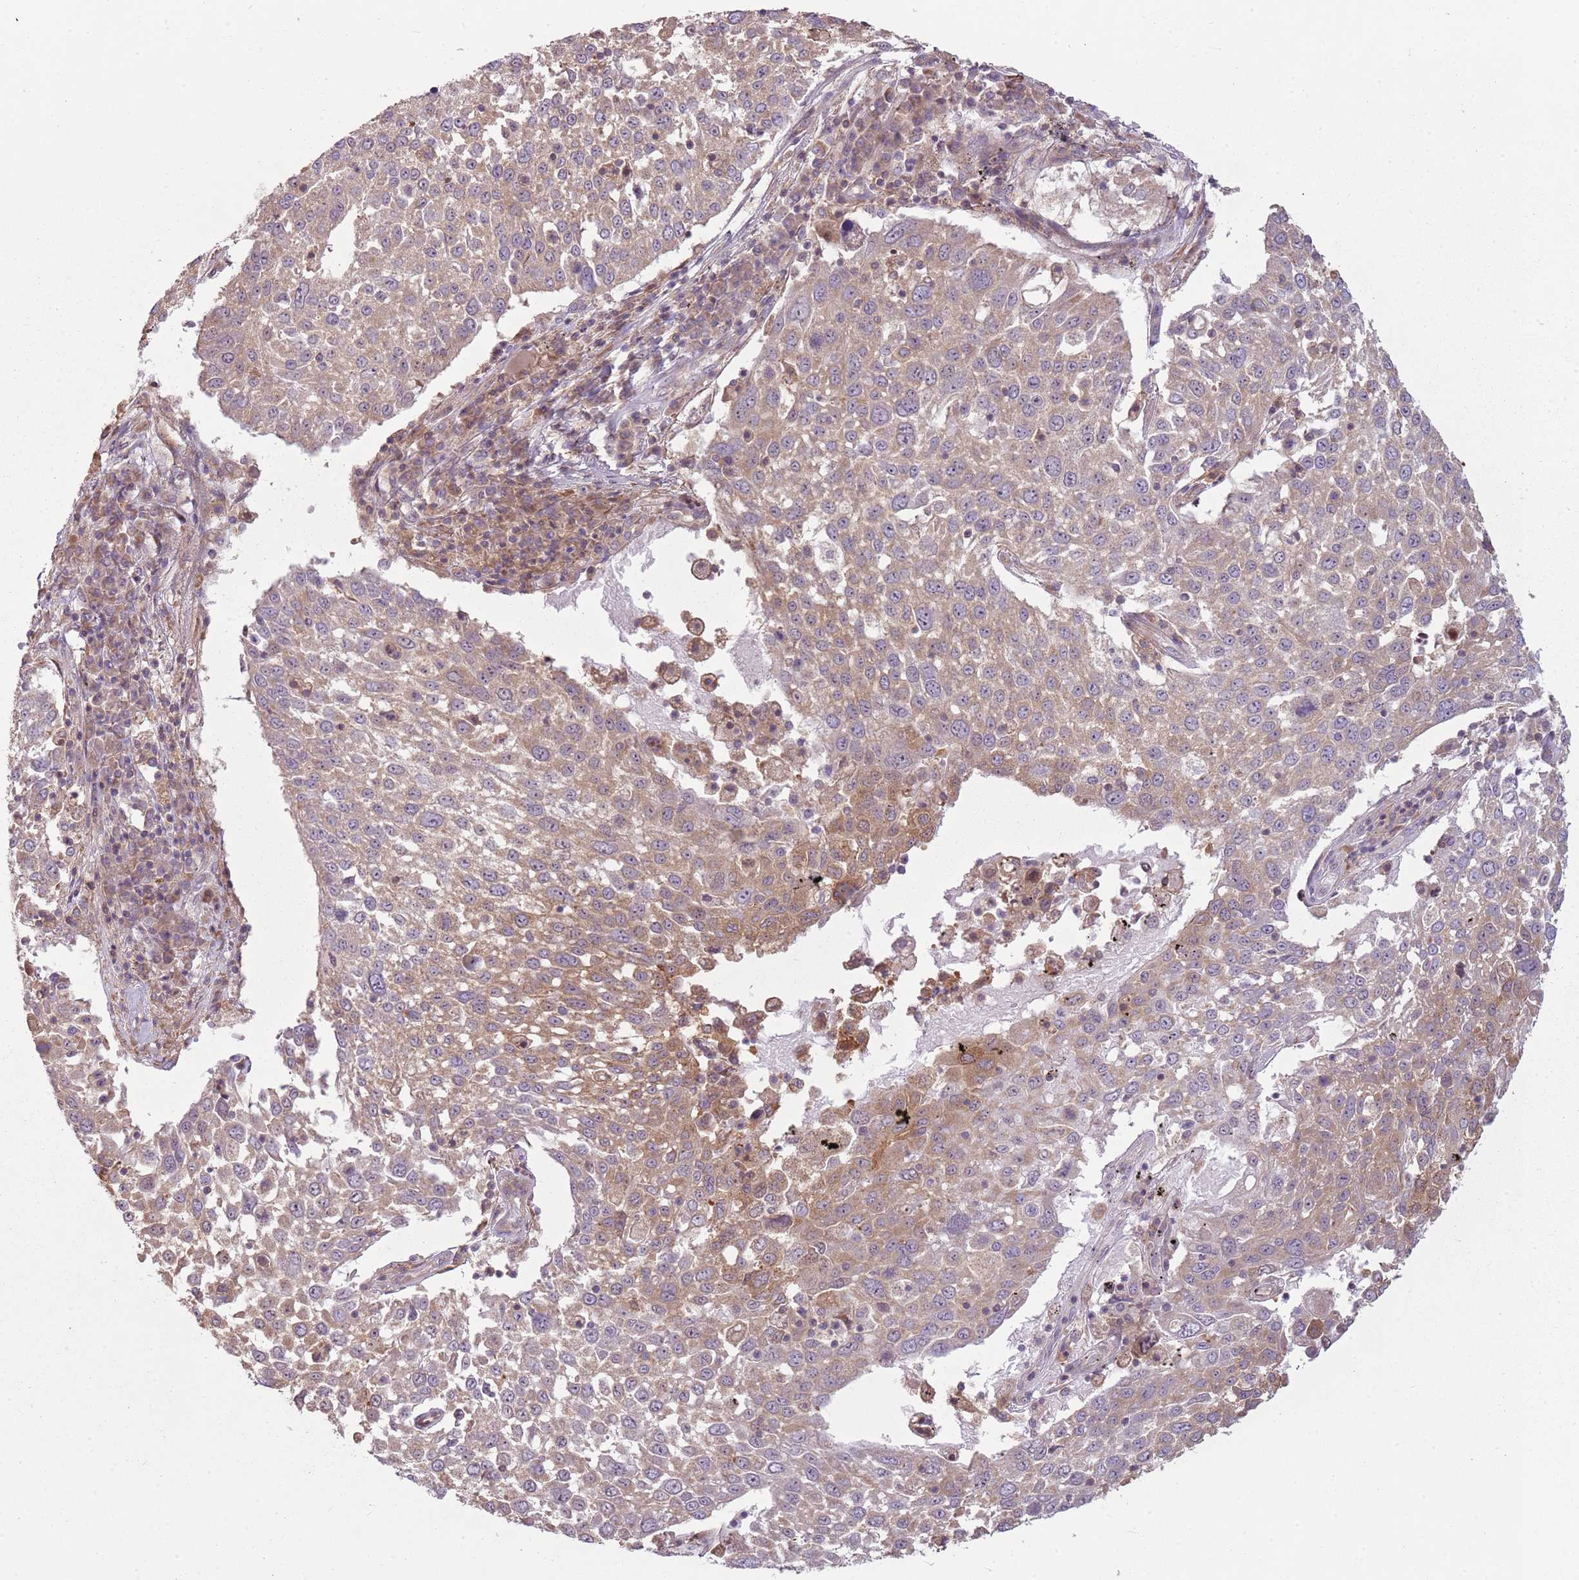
{"staining": {"intensity": "moderate", "quantity": "25%-75%", "location": "cytoplasmic/membranous"}, "tissue": "lung cancer", "cell_type": "Tumor cells", "image_type": "cancer", "snomed": [{"axis": "morphology", "description": "Squamous cell carcinoma, NOS"}, {"axis": "topography", "description": "Lung"}], "caption": "IHC of lung cancer shows medium levels of moderate cytoplasmic/membranous staining in approximately 25%-75% of tumor cells.", "gene": "RPL21", "patient": {"sex": "male", "age": 65}}